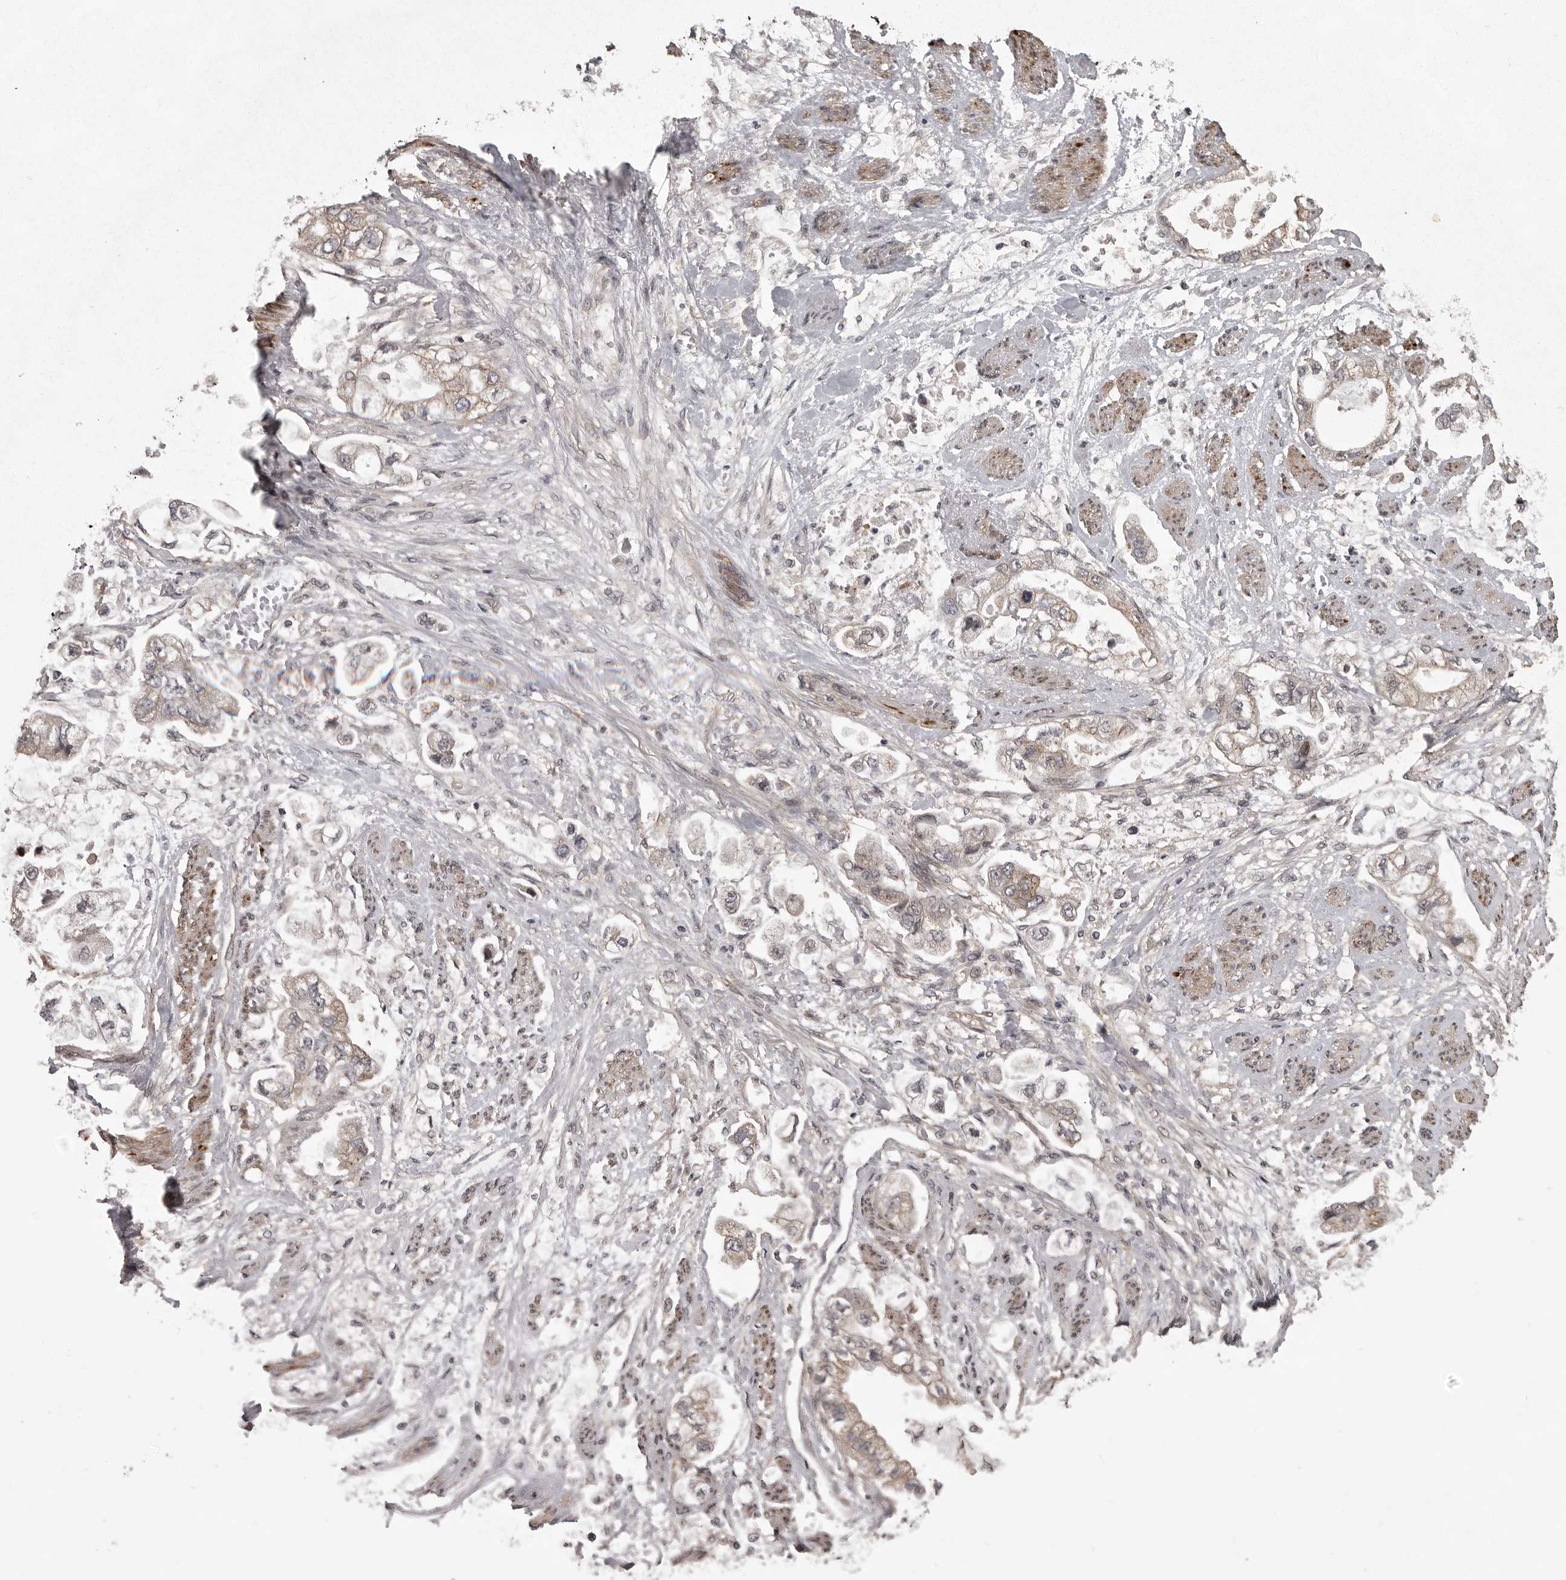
{"staining": {"intensity": "weak", "quantity": "25%-75%", "location": "cytoplasmic/membranous"}, "tissue": "stomach cancer", "cell_type": "Tumor cells", "image_type": "cancer", "snomed": [{"axis": "morphology", "description": "Adenocarcinoma, NOS"}, {"axis": "topography", "description": "Stomach"}], "caption": "The micrograph displays immunohistochemical staining of stomach cancer (adenocarcinoma). There is weak cytoplasmic/membranous positivity is seen in about 25%-75% of tumor cells.", "gene": "SNX16", "patient": {"sex": "male", "age": 62}}